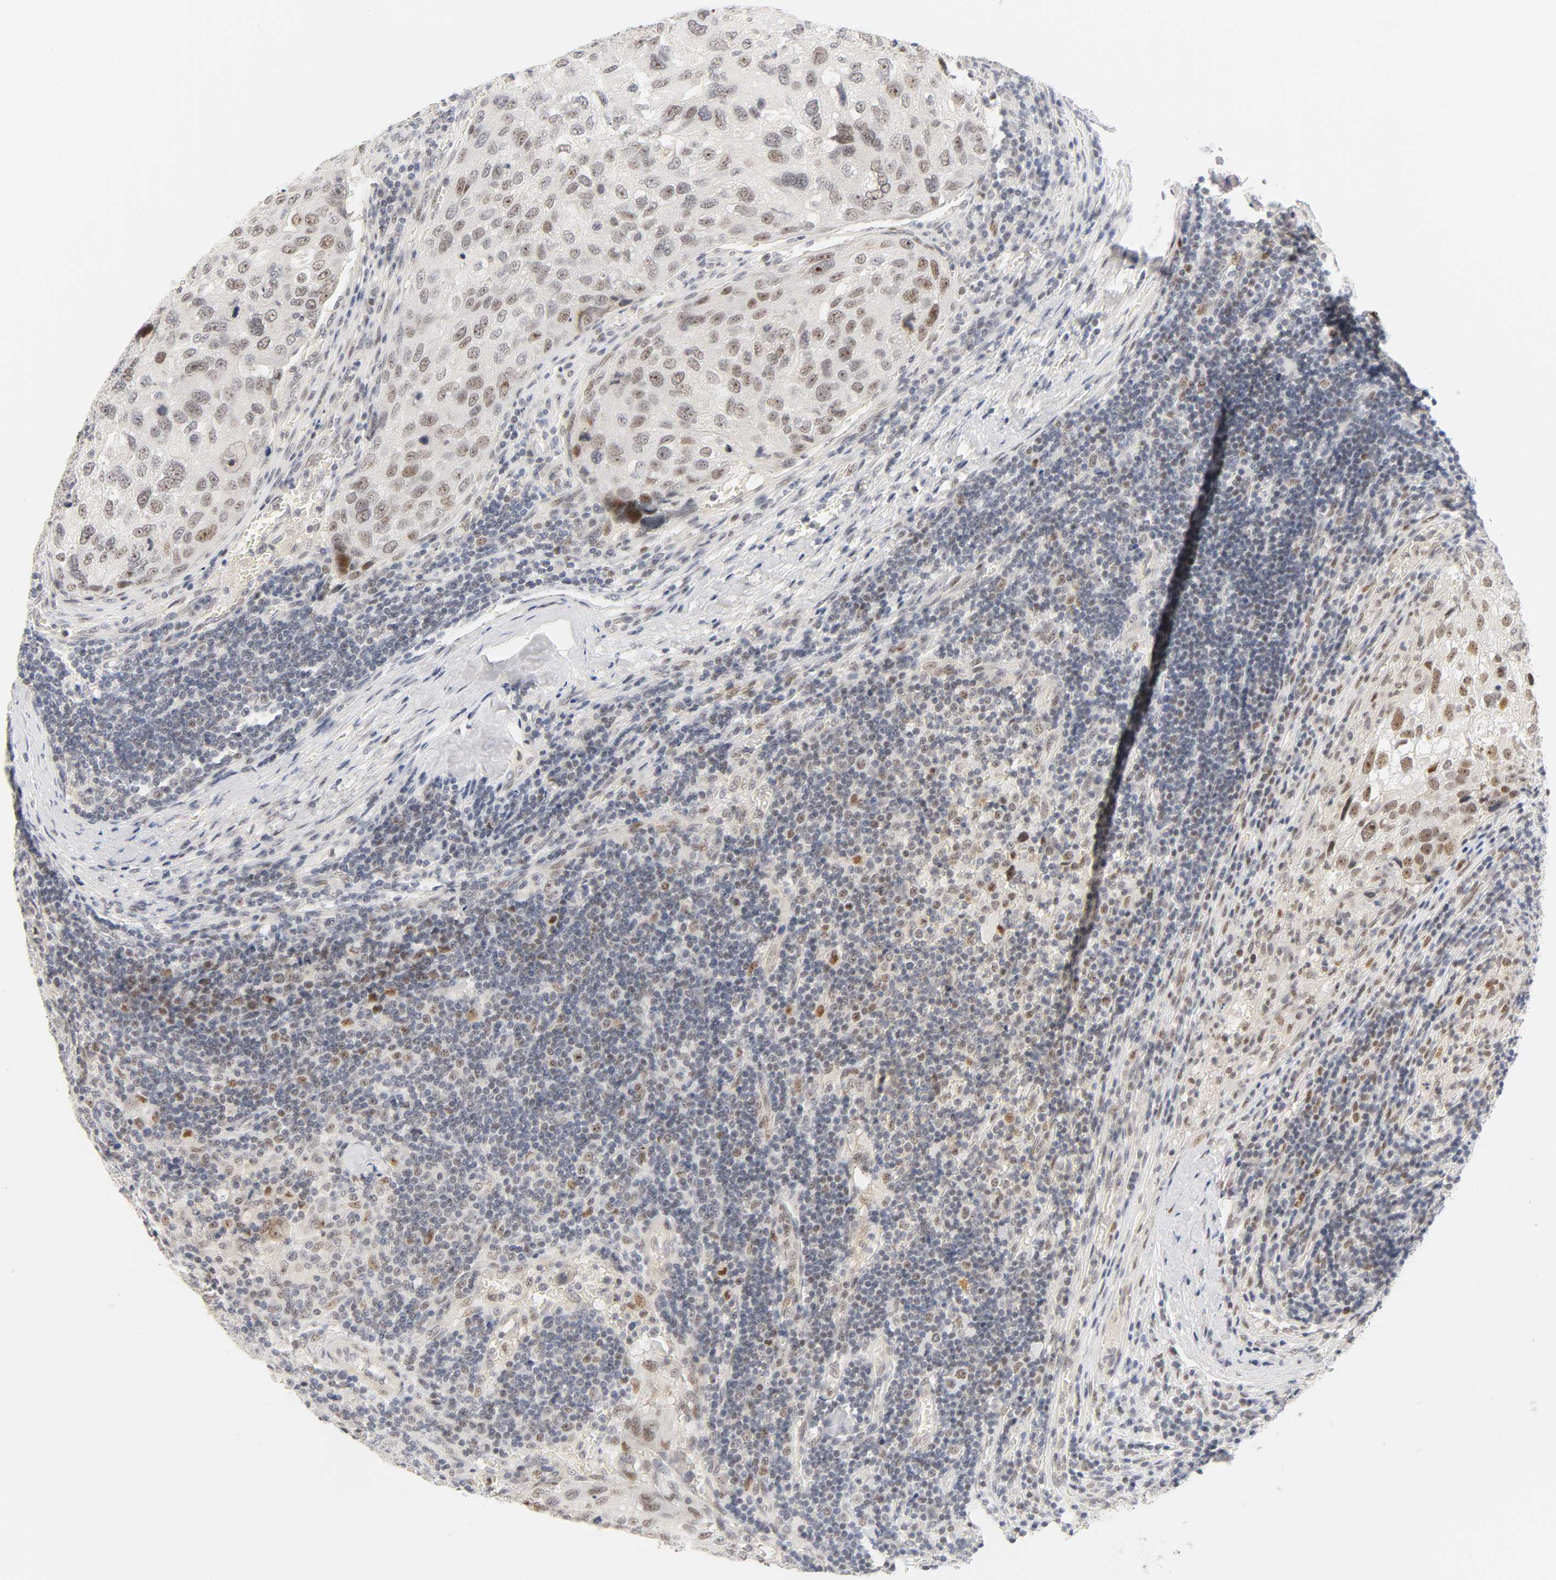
{"staining": {"intensity": "moderate", "quantity": "25%-75%", "location": "nuclear"}, "tissue": "urothelial cancer", "cell_type": "Tumor cells", "image_type": "cancer", "snomed": [{"axis": "morphology", "description": "Urothelial carcinoma, High grade"}, {"axis": "topography", "description": "Lymph node"}, {"axis": "topography", "description": "Urinary bladder"}], "caption": "This is a histology image of IHC staining of high-grade urothelial carcinoma, which shows moderate staining in the nuclear of tumor cells.", "gene": "MNAT1", "patient": {"sex": "male", "age": 51}}